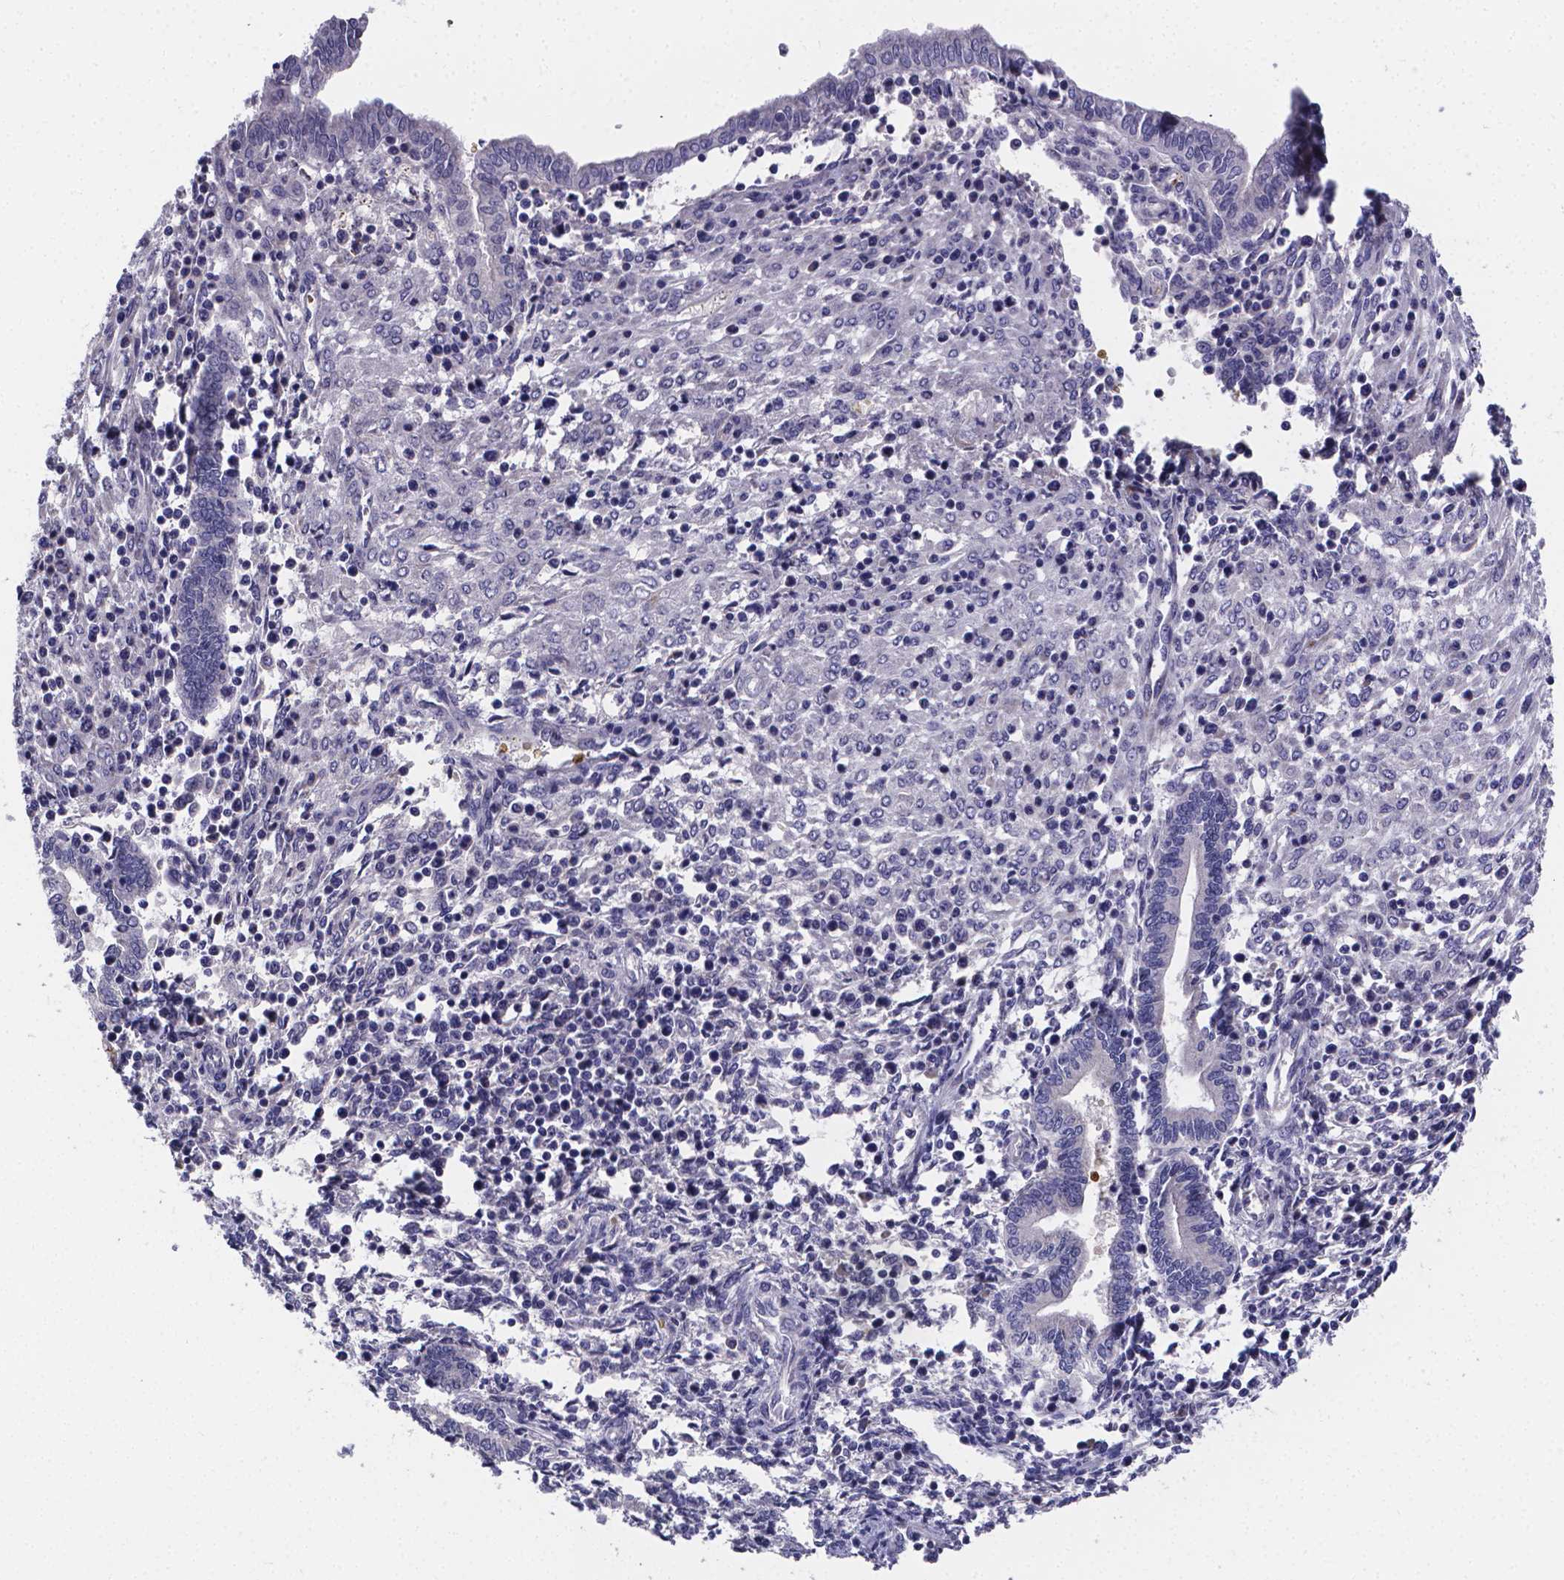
{"staining": {"intensity": "negative", "quantity": "none", "location": "none"}, "tissue": "endometrium", "cell_type": "Cells in endometrial stroma", "image_type": "normal", "snomed": [{"axis": "morphology", "description": "Normal tissue, NOS"}, {"axis": "topography", "description": "Endometrium"}], "caption": "Immunohistochemistry micrograph of unremarkable endometrium: human endometrium stained with DAB (3,3'-diaminobenzidine) demonstrates no significant protein positivity in cells in endometrial stroma. (DAB (3,3'-diaminobenzidine) immunohistochemistry visualized using brightfield microscopy, high magnification).", "gene": "GABRA3", "patient": {"sex": "female", "age": 42}}